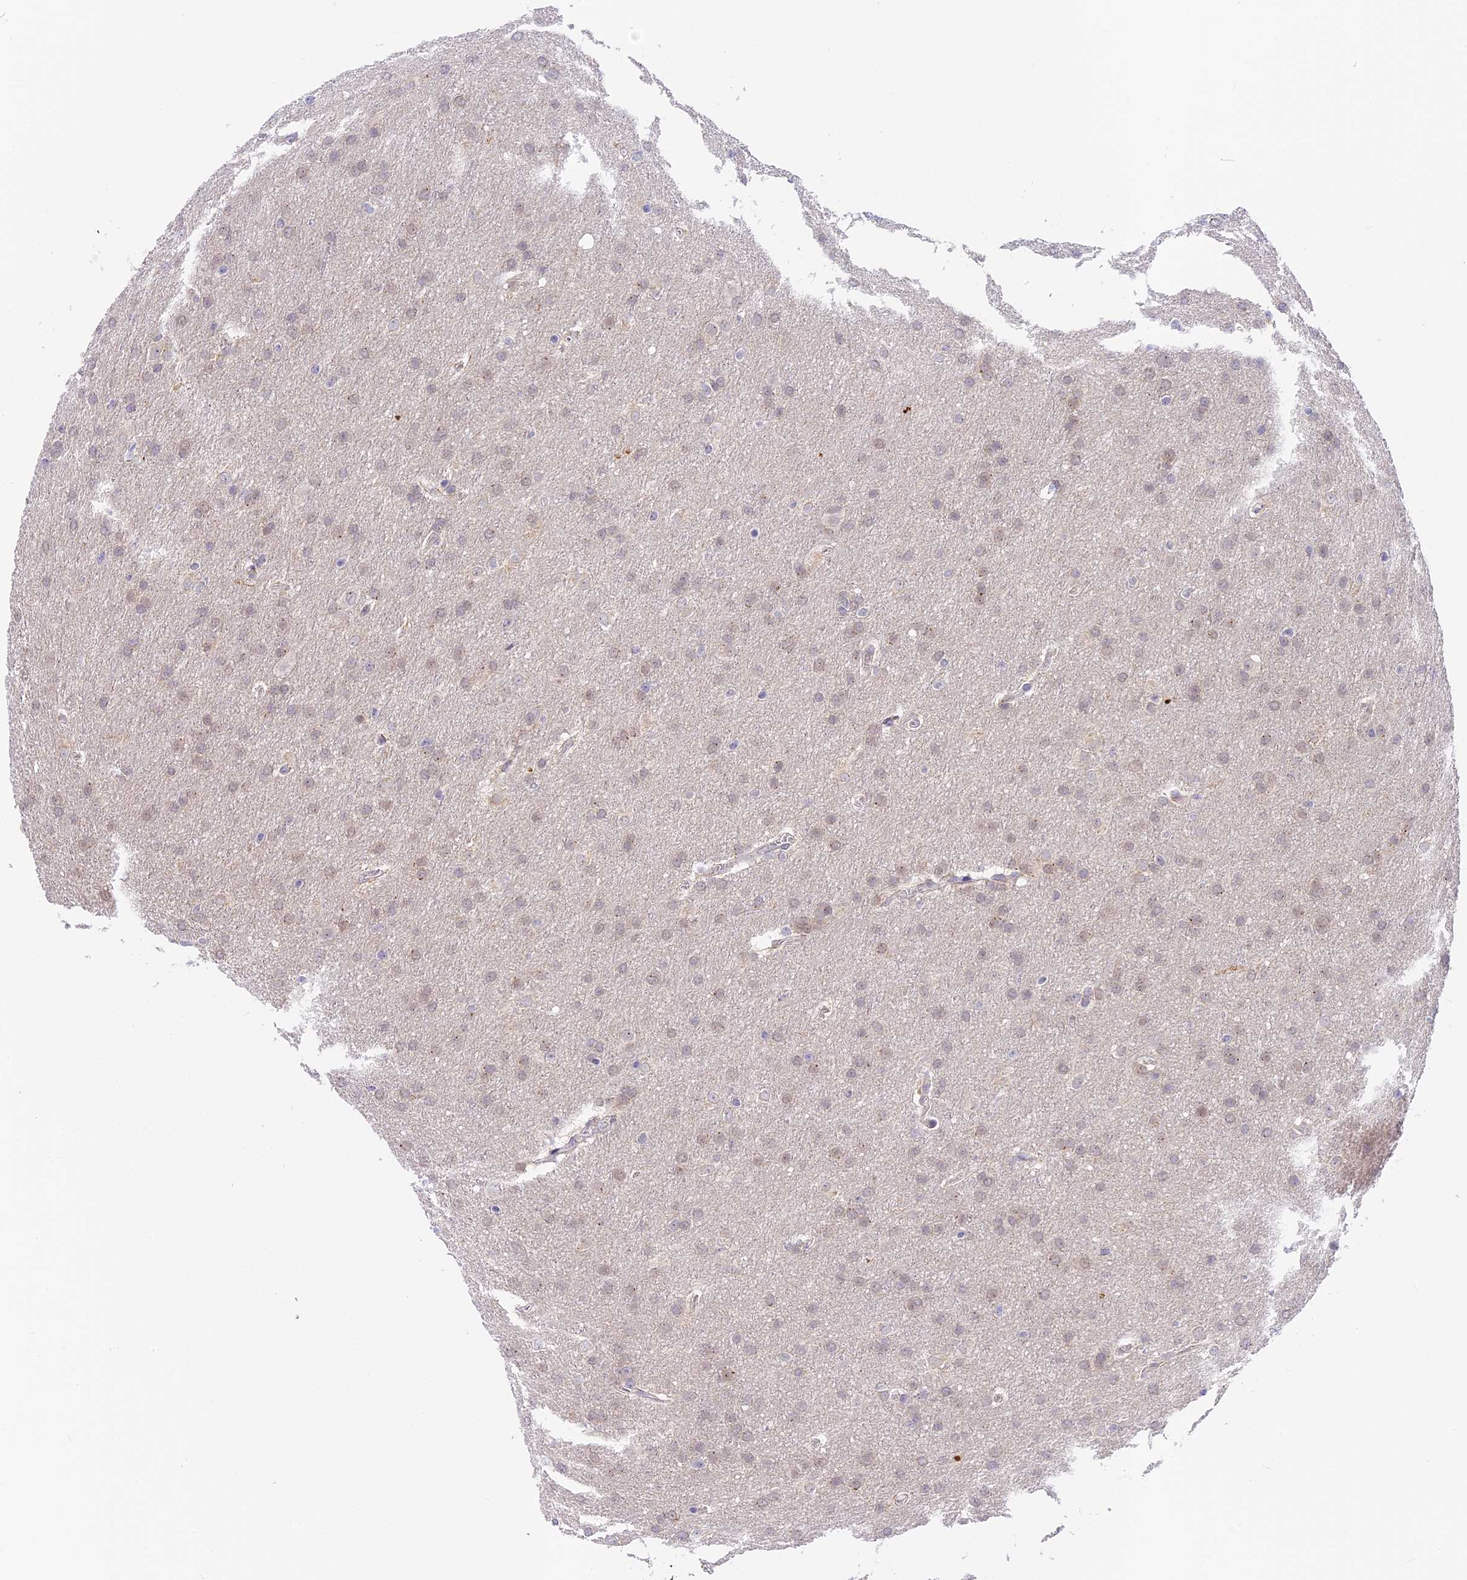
{"staining": {"intensity": "negative", "quantity": "none", "location": "none"}, "tissue": "glioma", "cell_type": "Tumor cells", "image_type": "cancer", "snomed": [{"axis": "morphology", "description": "Glioma, malignant, Low grade"}, {"axis": "topography", "description": "Brain"}], "caption": "A histopathology image of glioma stained for a protein displays no brown staining in tumor cells.", "gene": "MIDN", "patient": {"sex": "female", "age": 32}}